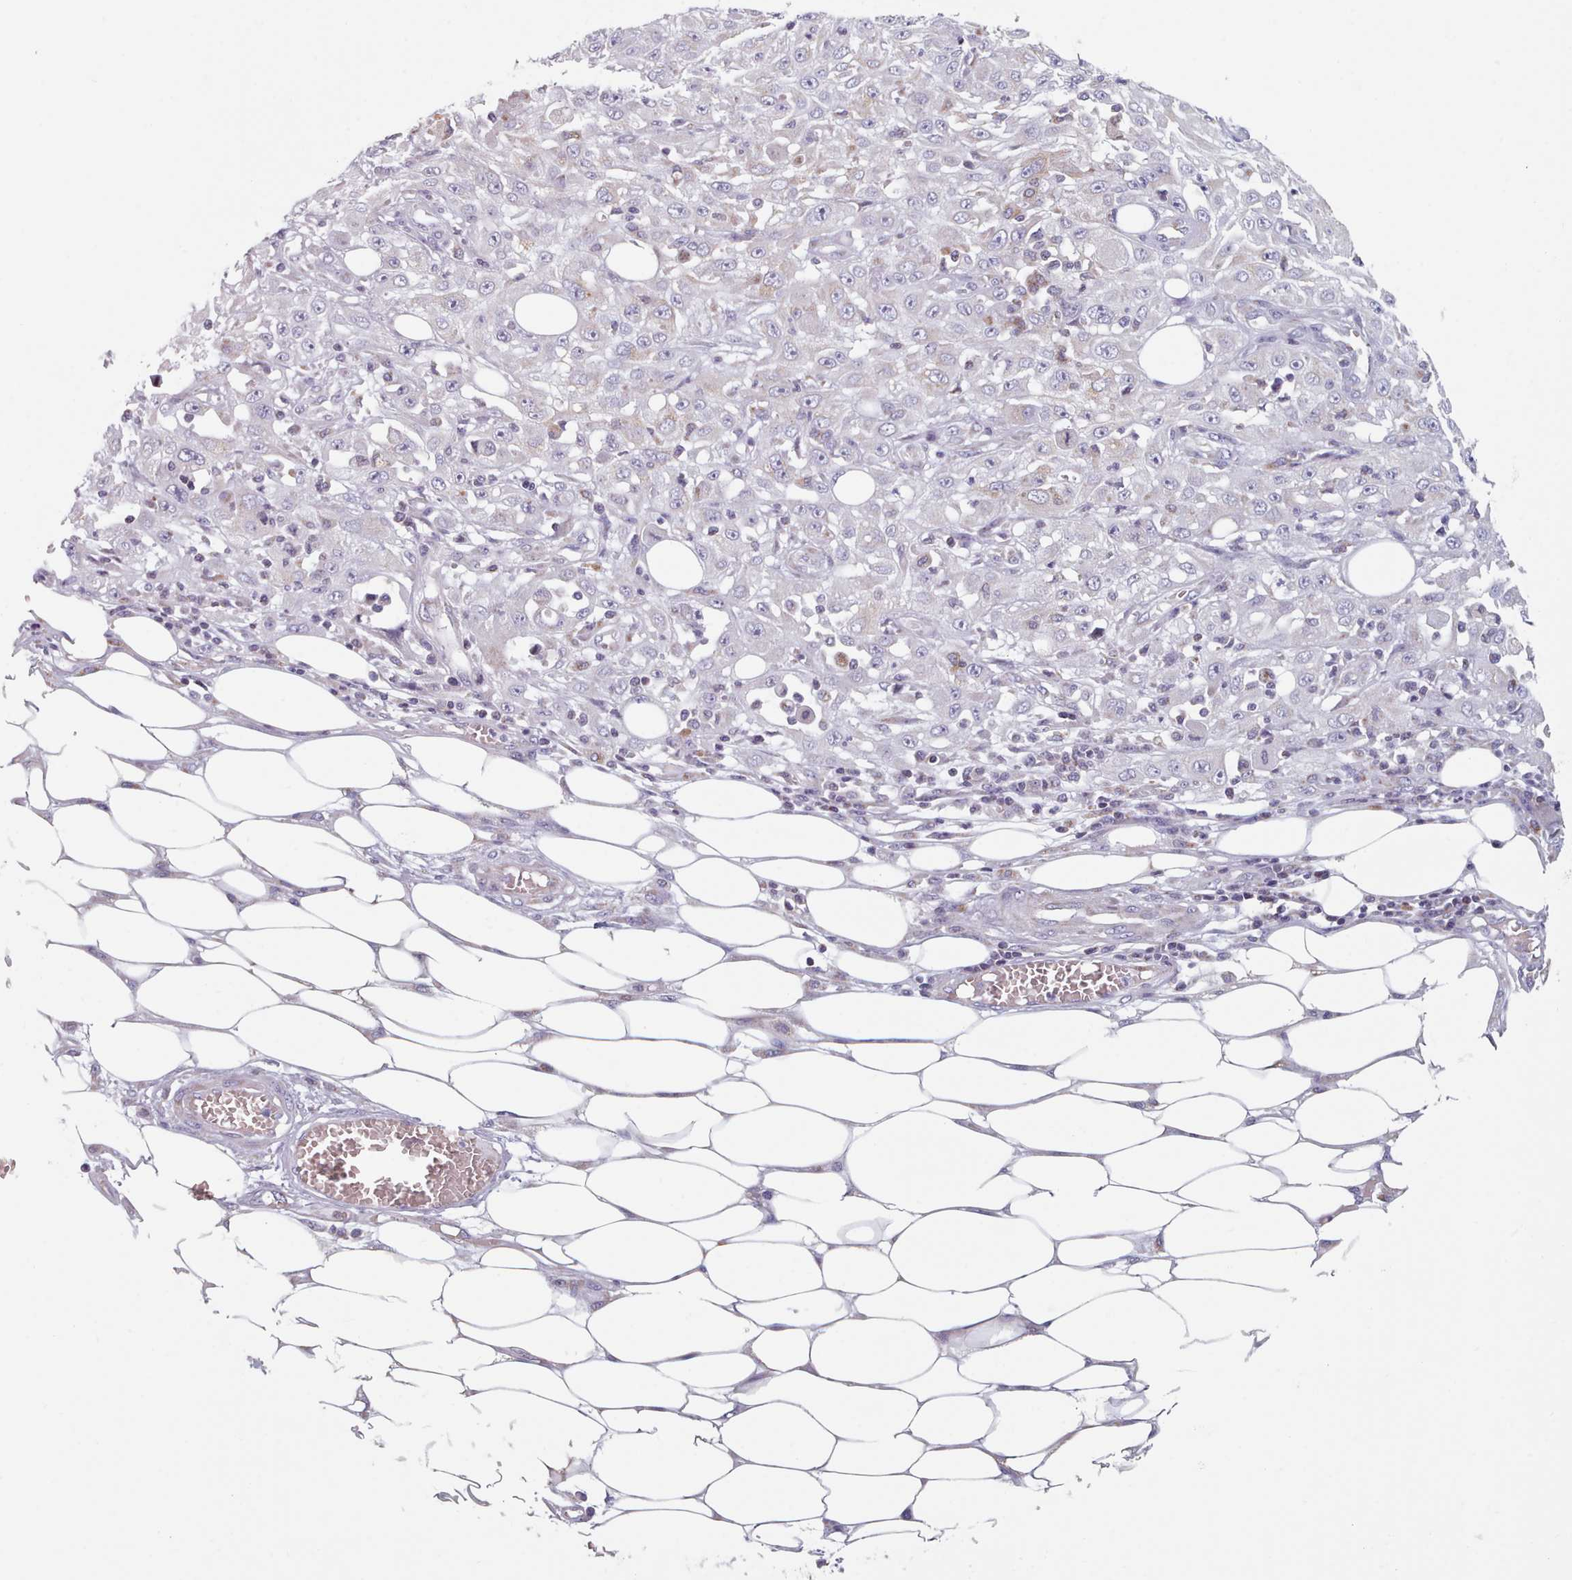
{"staining": {"intensity": "negative", "quantity": "none", "location": "none"}, "tissue": "skin cancer", "cell_type": "Tumor cells", "image_type": "cancer", "snomed": [{"axis": "morphology", "description": "Squamous cell carcinoma, NOS"}, {"axis": "morphology", "description": "Squamous cell carcinoma, metastatic, NOS"}, {"axis": "topography", "description": "Skin"}, {"axis": "topography", "description": "Lymph node"}], "caption": "Immunohistochemistry (IHC) of skin squamous cell carcinoma exhibits no positivity in tumor cells.", "gene": "FAM170B", "patient": {"sex": "male", "age": 75}}